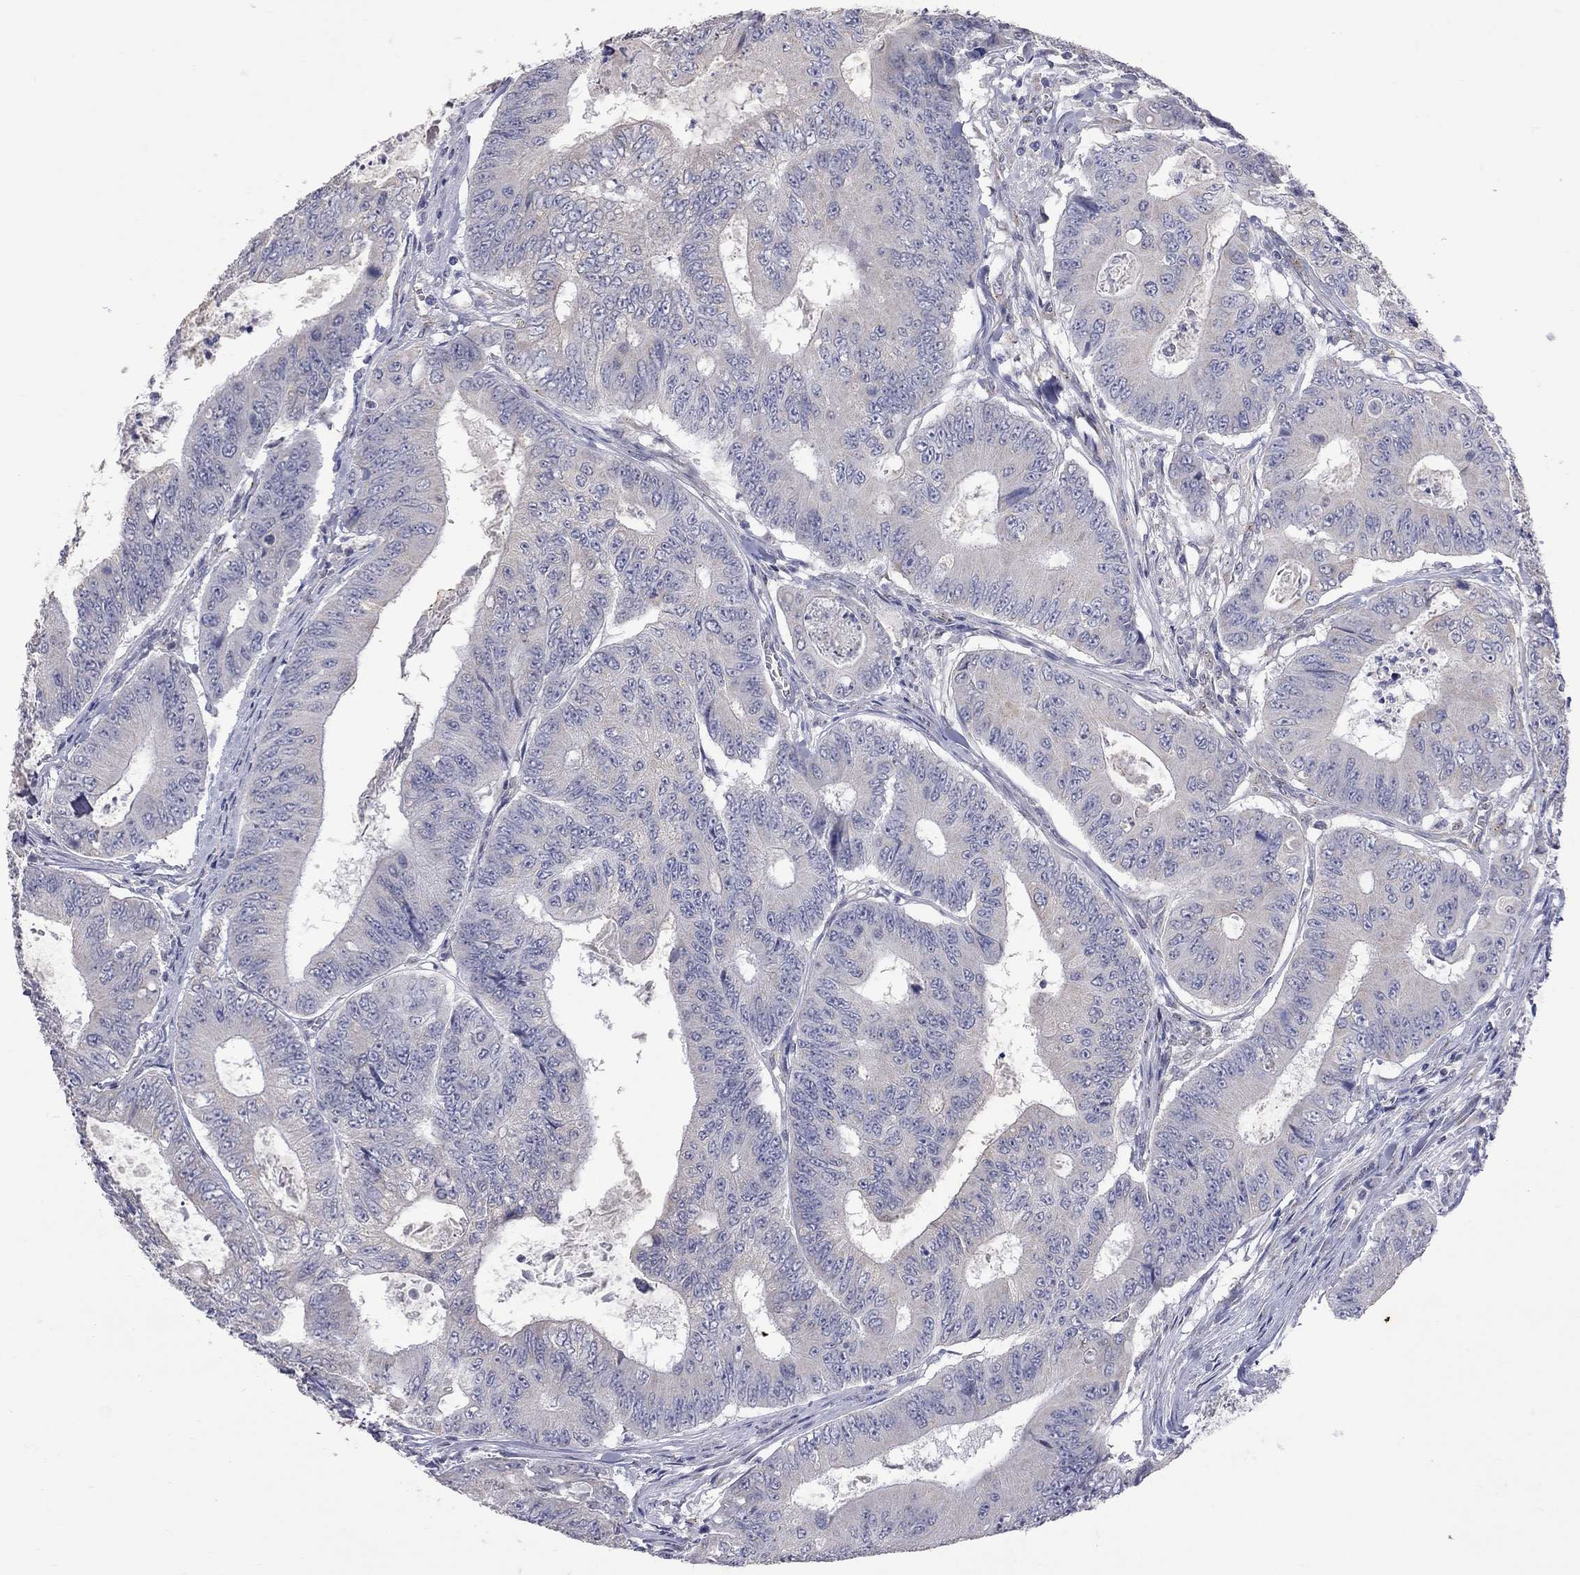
{"staining": {"intensity": "negative", "quantity": "none", "location": "none"}, "tissue": "colorectal cancer", "cell_type": "Tumor cells", "image_type": "cancer", "snomed": [{"axis": "morphology", "description": "Adenocarcinoma, NOS"}, {"axis": "topography", "description": "Colon"}], "caption": "This photomicrograph is of colorectal cancer (adenocarcinoma) stained with immunohistochemistry to label a protein in brown with the nuclei are counter-stained blue. There is no positivity in tumor cells.", "gene": "OPRK1", "patient": {"sex": "female", "age": 48}}